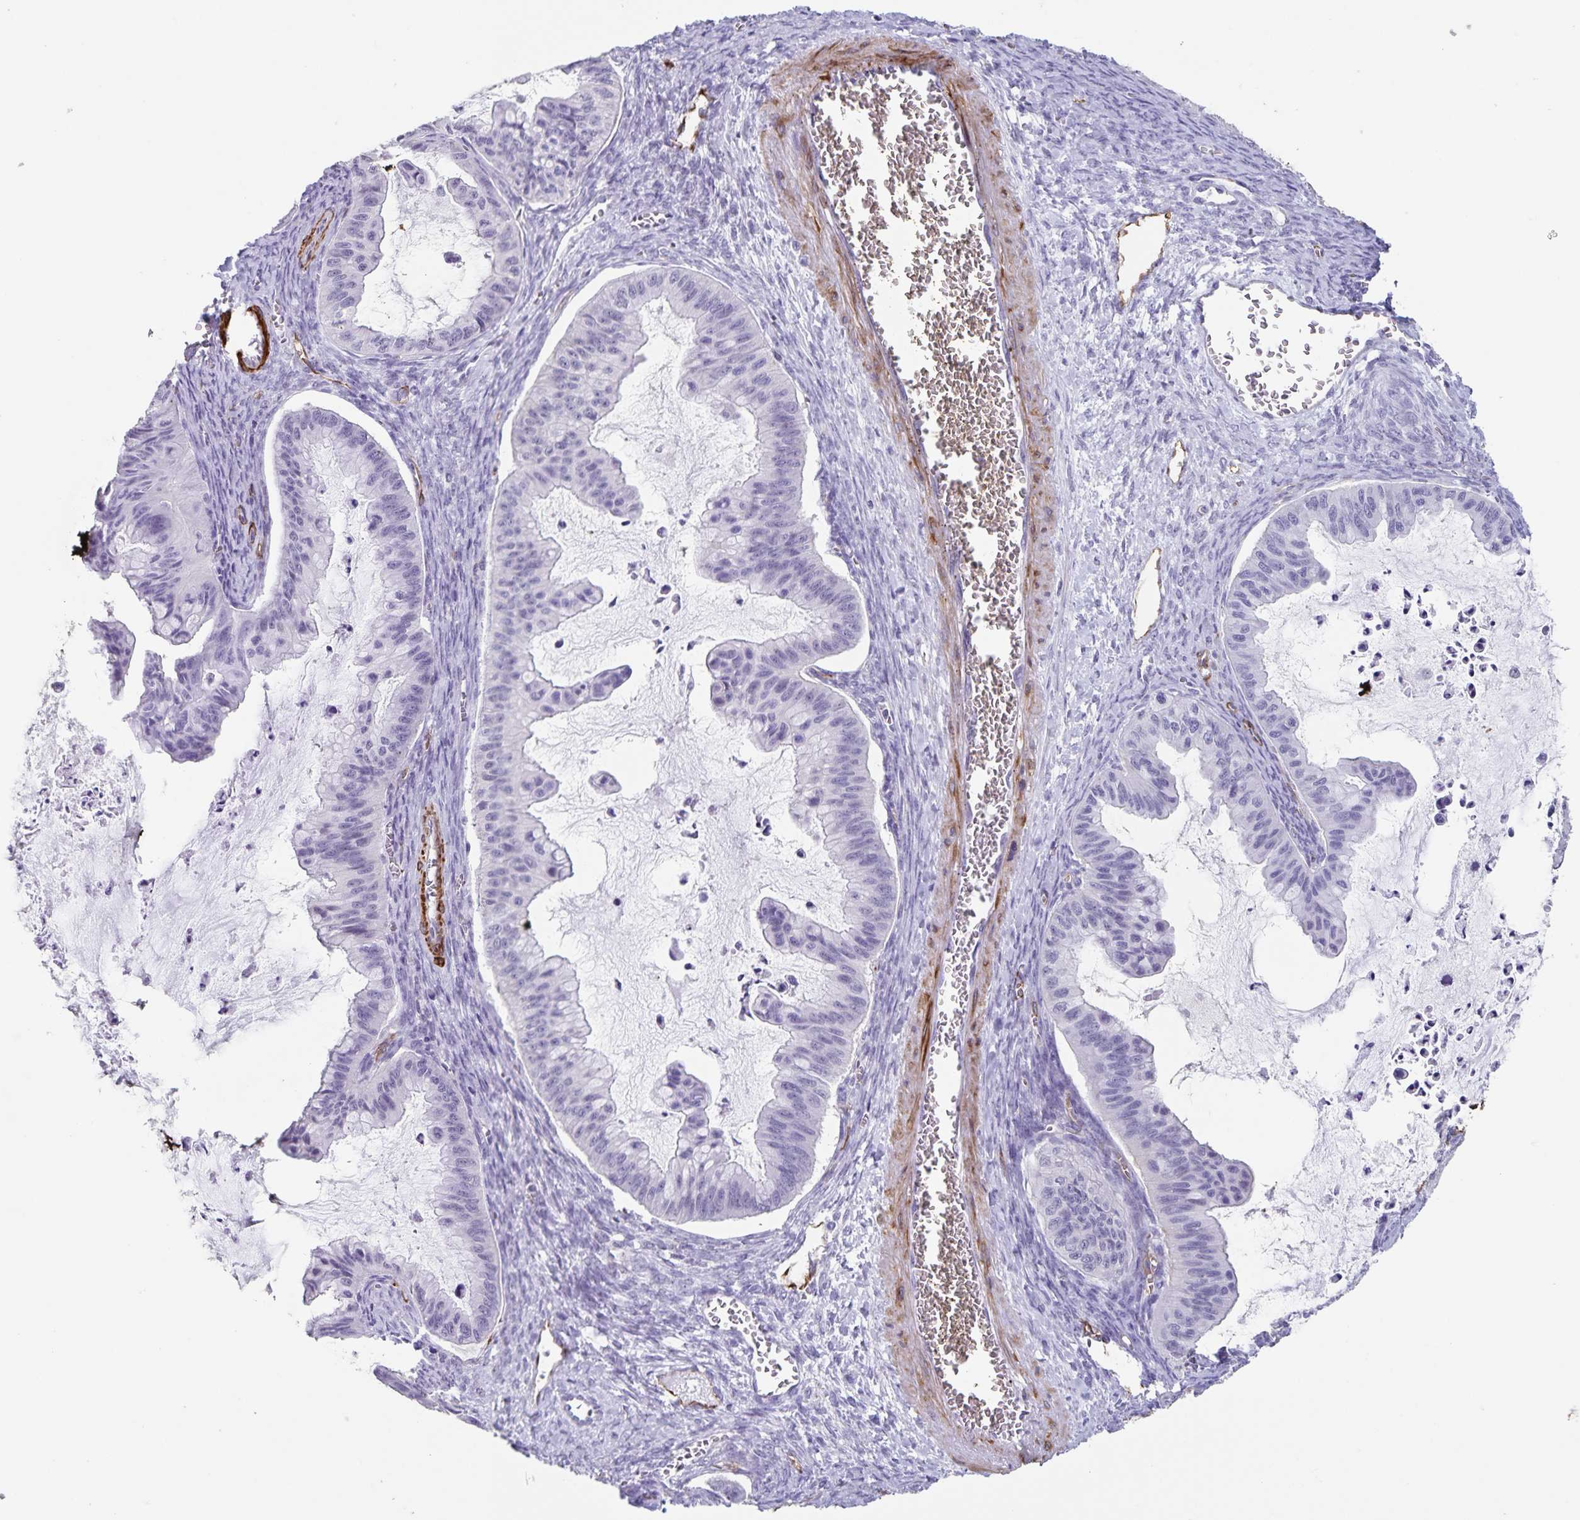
{"staining": {"intensity": "negative", "quantity": "none", "location": "none"}, "tissue": "ovarian cancer", "cell_type": "Tumor cells", "image_type": "cancer", "snomed": [{"axis": "morphology", "description": "Cystadenocarcinoma, mucinous, NOS"}, {"axis": "topography", "description": "Ovary"}], "caption": "High magnification brightfield microscopy of ovarian mucinous cystadenocarcinoma stained with DAB (brown) and counterstained with hematoxylin (blue): tumor cells show no significant expression.", "gene": "SYNM", "patient": {"sex": "female", "age": 72}}